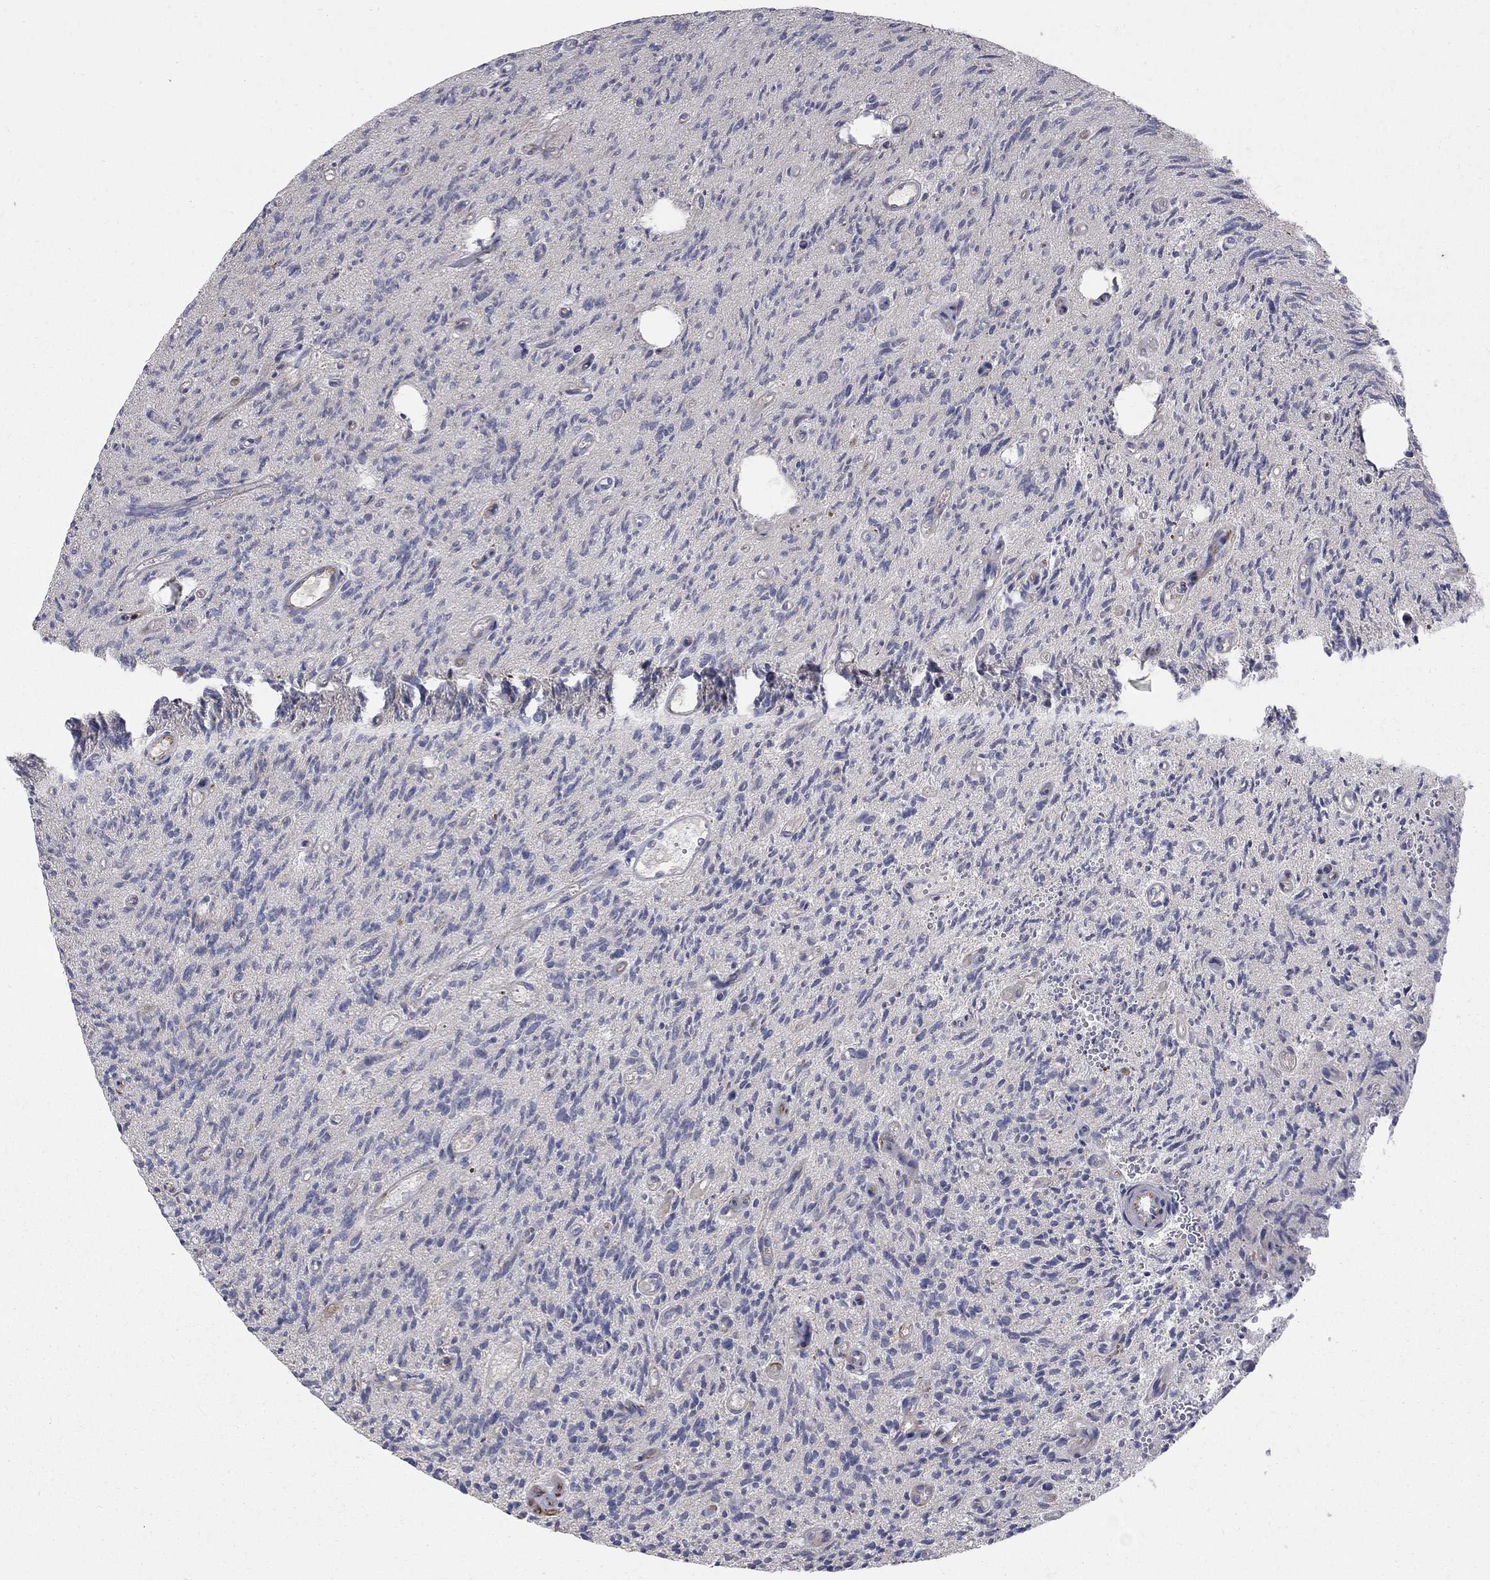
{"staining": {"intensity": "negative", "quantity": "none", "location": "none"}, "tissue": "glioma", "cell_type": "Tumor cells", "image_type": "cancer", "snomed": [{"axis": "morphology", "description": "Glioma, malignant, High grade"}, {"axis": "topography", "description": "Brain"}], "caption": "This is an immunohistochemistry image of malignant glioma (high-grade). There is no staining in tumor cells.", "gene": "MSRA", "patient": {"sex": "male", "age": 64}}